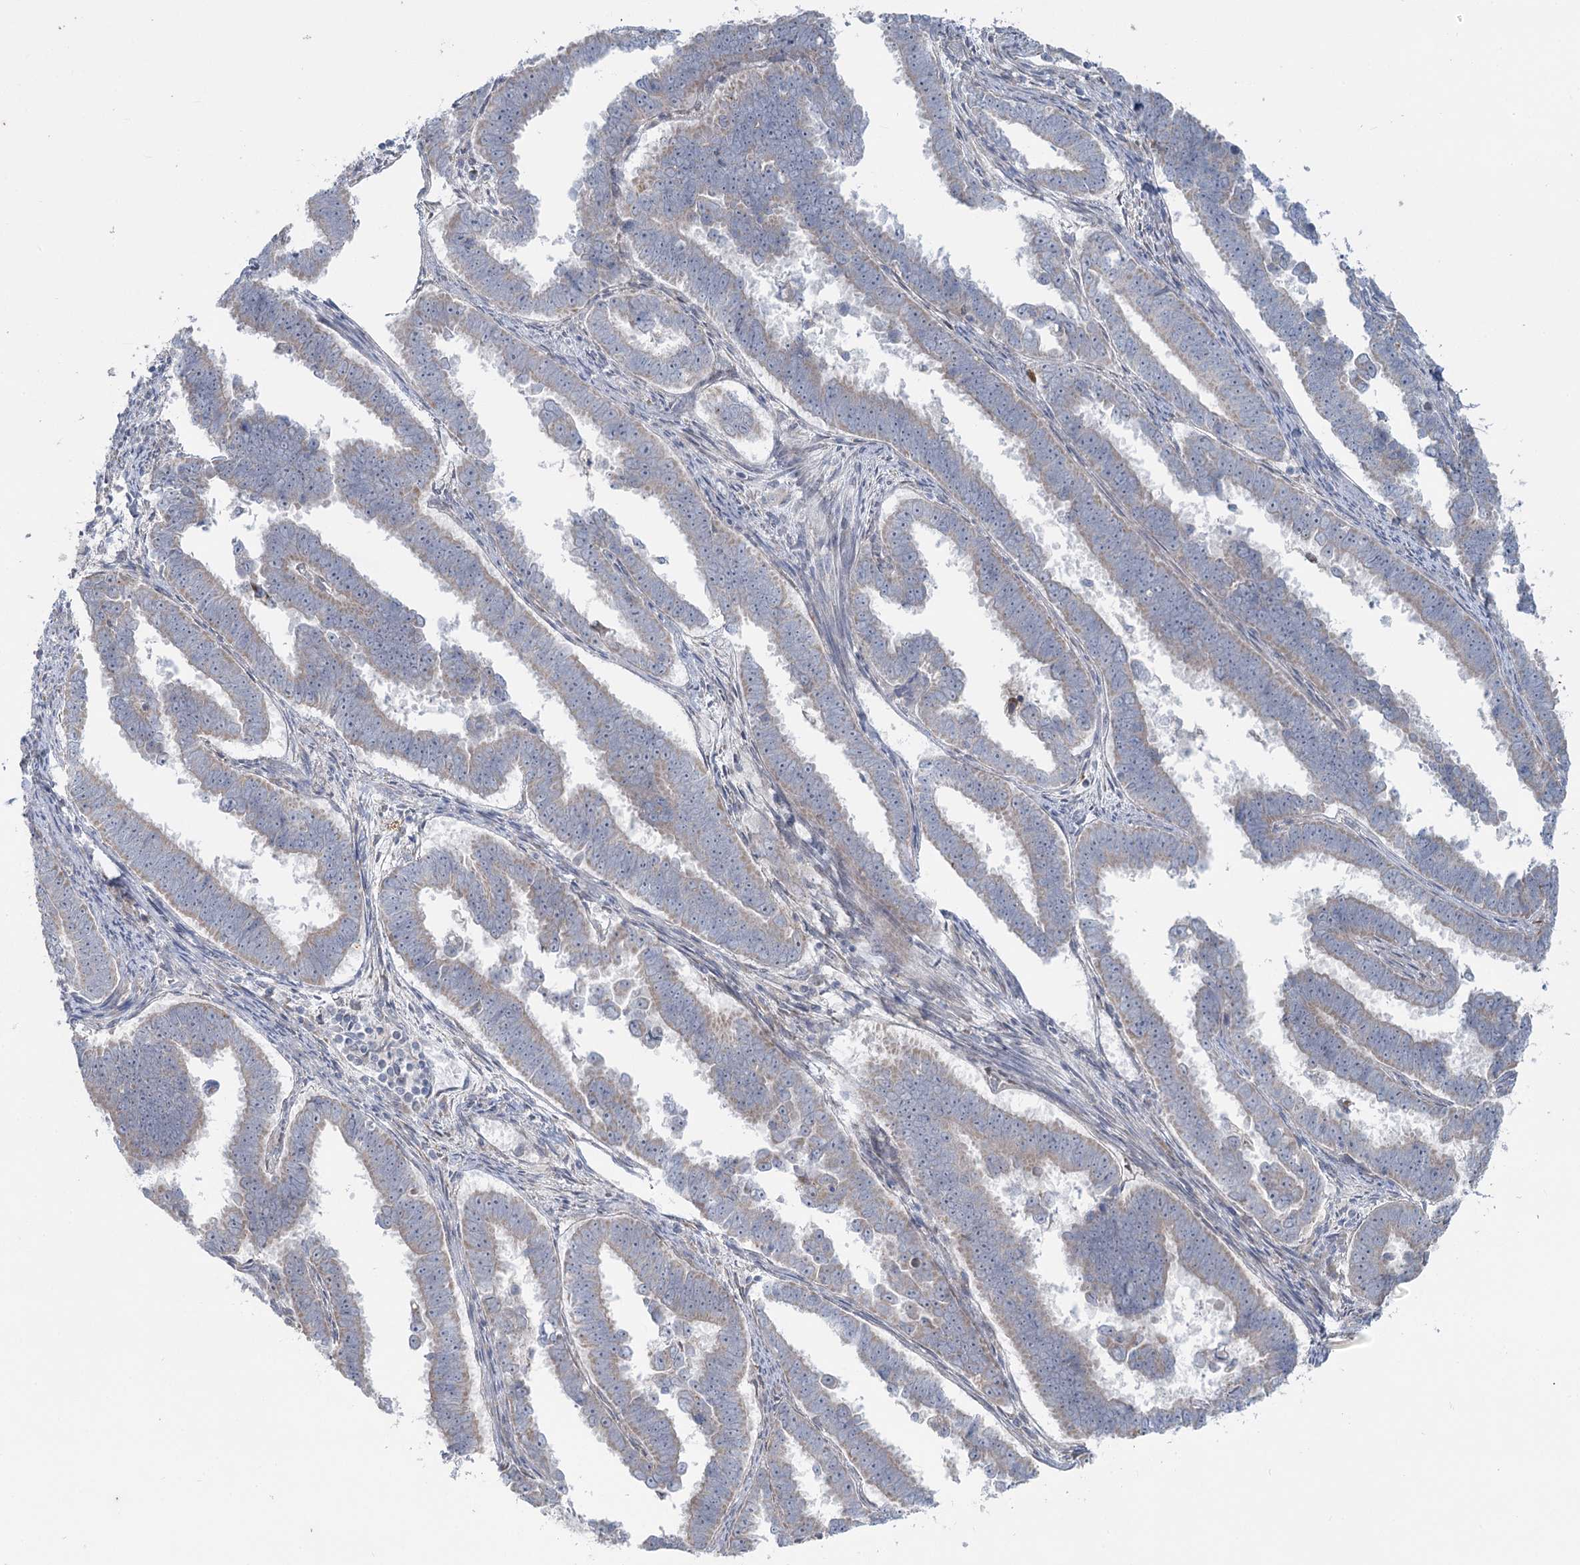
{"staining": {"intensity": "negative", "quantity": "none", "location": "none"}, "tissue": "endometrial cancer", "cell_type": "Tumor cells", "image_type": "cancer", "snomed": [{"axis": "morphology", "description": "Adenocarcinoma, NOS"}, {"axis": "topography", "description": "Endometrium"}], "caption": "Immunohistochemistry (IHC) image of neoplastic tissue: adenocarcinoma (endometrial) stained with DAB exhibits no significant protein expression in tumor cells.", "gene": "PLA2G12A", "patient": {"sex": "female", "age": 75}}